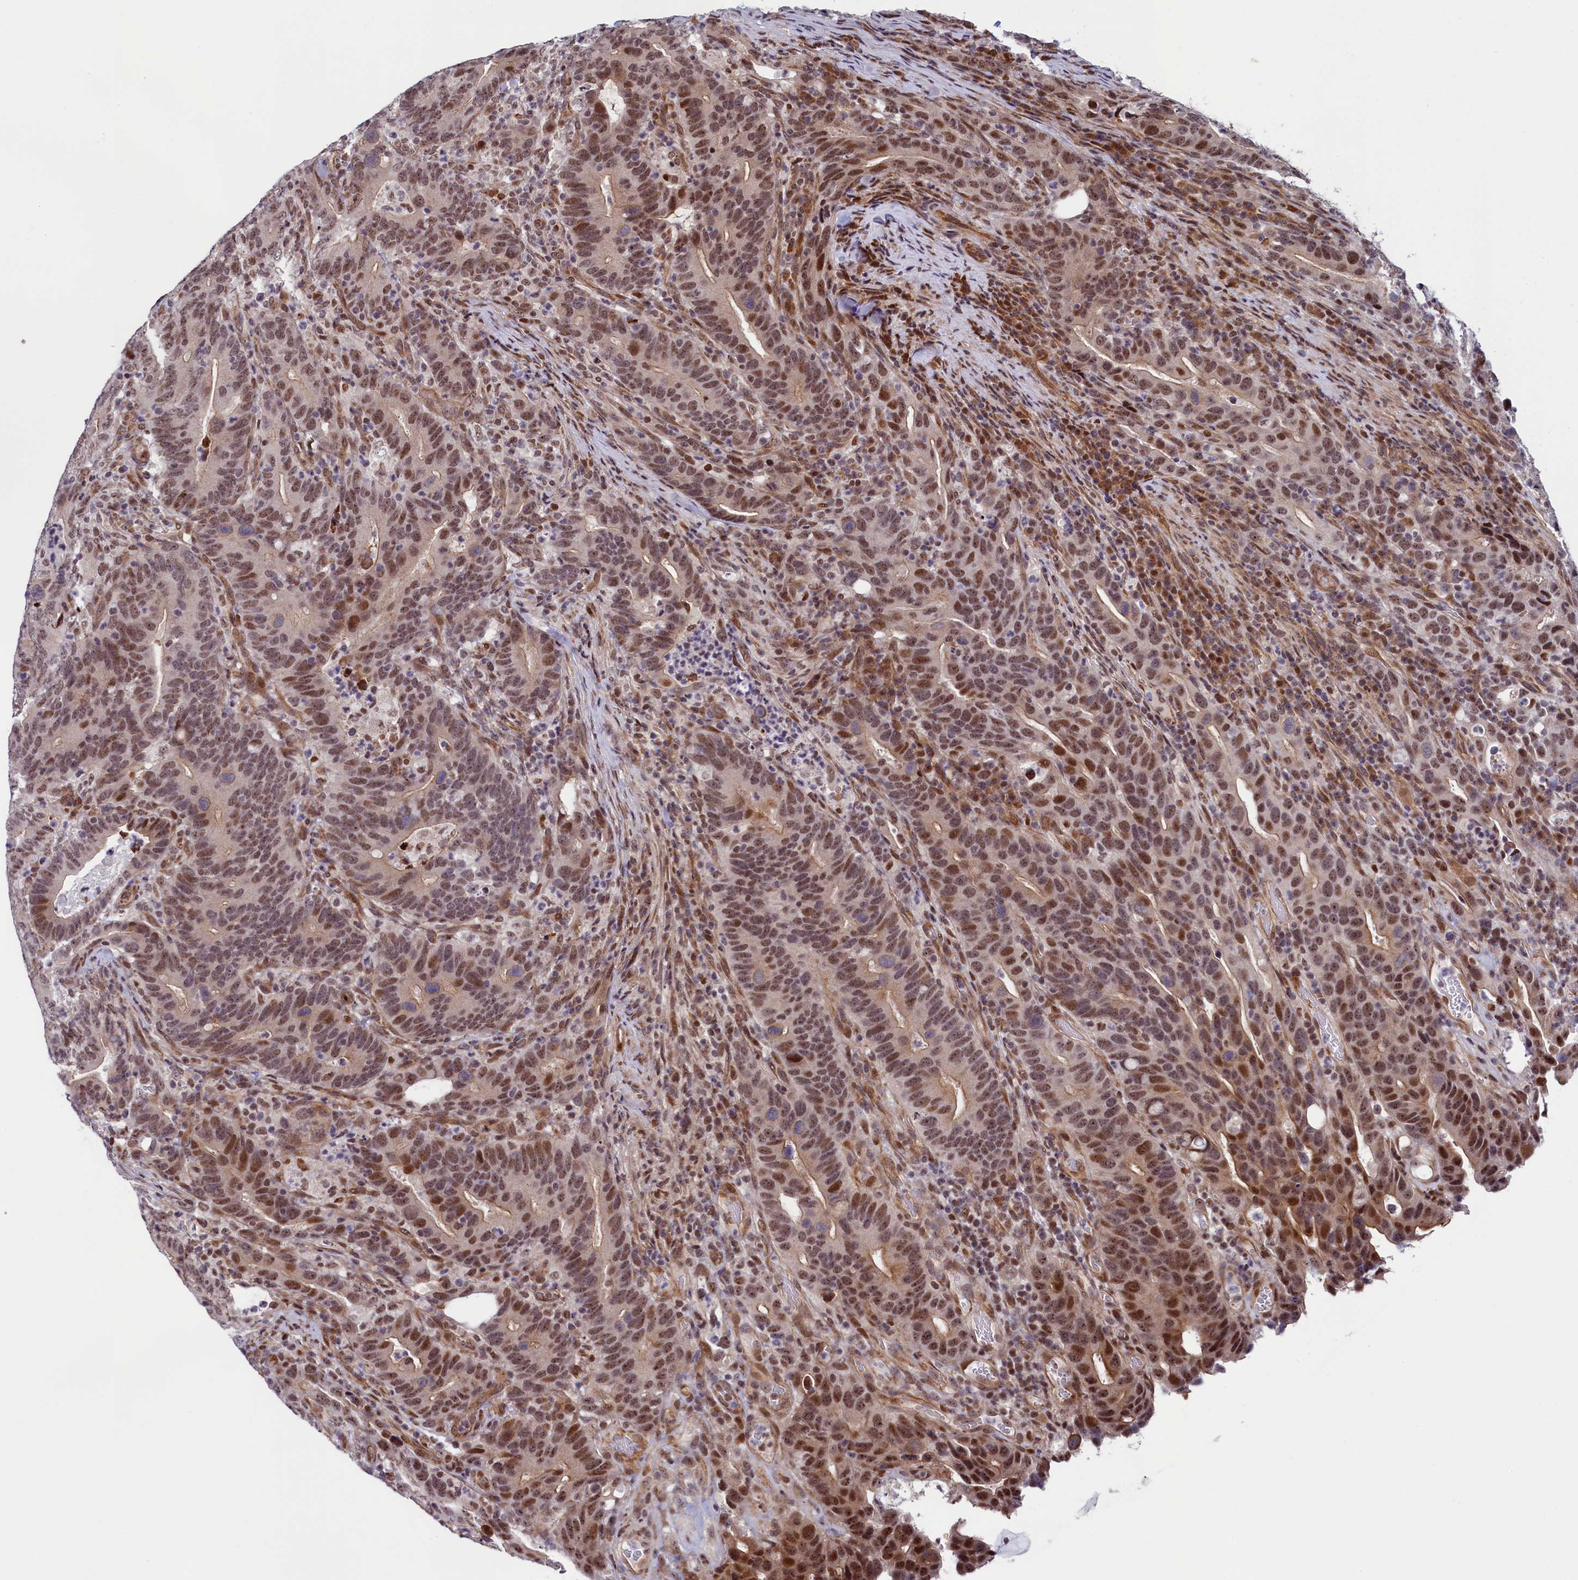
{"staining": {"intensity": "moderate", "quantity": ">75%", "location": "nuclear"}, "tissue": "colorectal cancer", "cell_type": "Tumor cells", "image_type": "cancer", "snomed": [{"axis": "morphology", "description": "Adenocarcinoma, NOS"}, {"axis": "topography", "description": "Colon"}], "caption": "A medium amount of moderate nuclear staining is present in about >75% of tumor cells in colorectal cancer (adenocarcinoma) tissue.", "gene": "LEO1", "patient": {"sex": "female", "age": 66}}